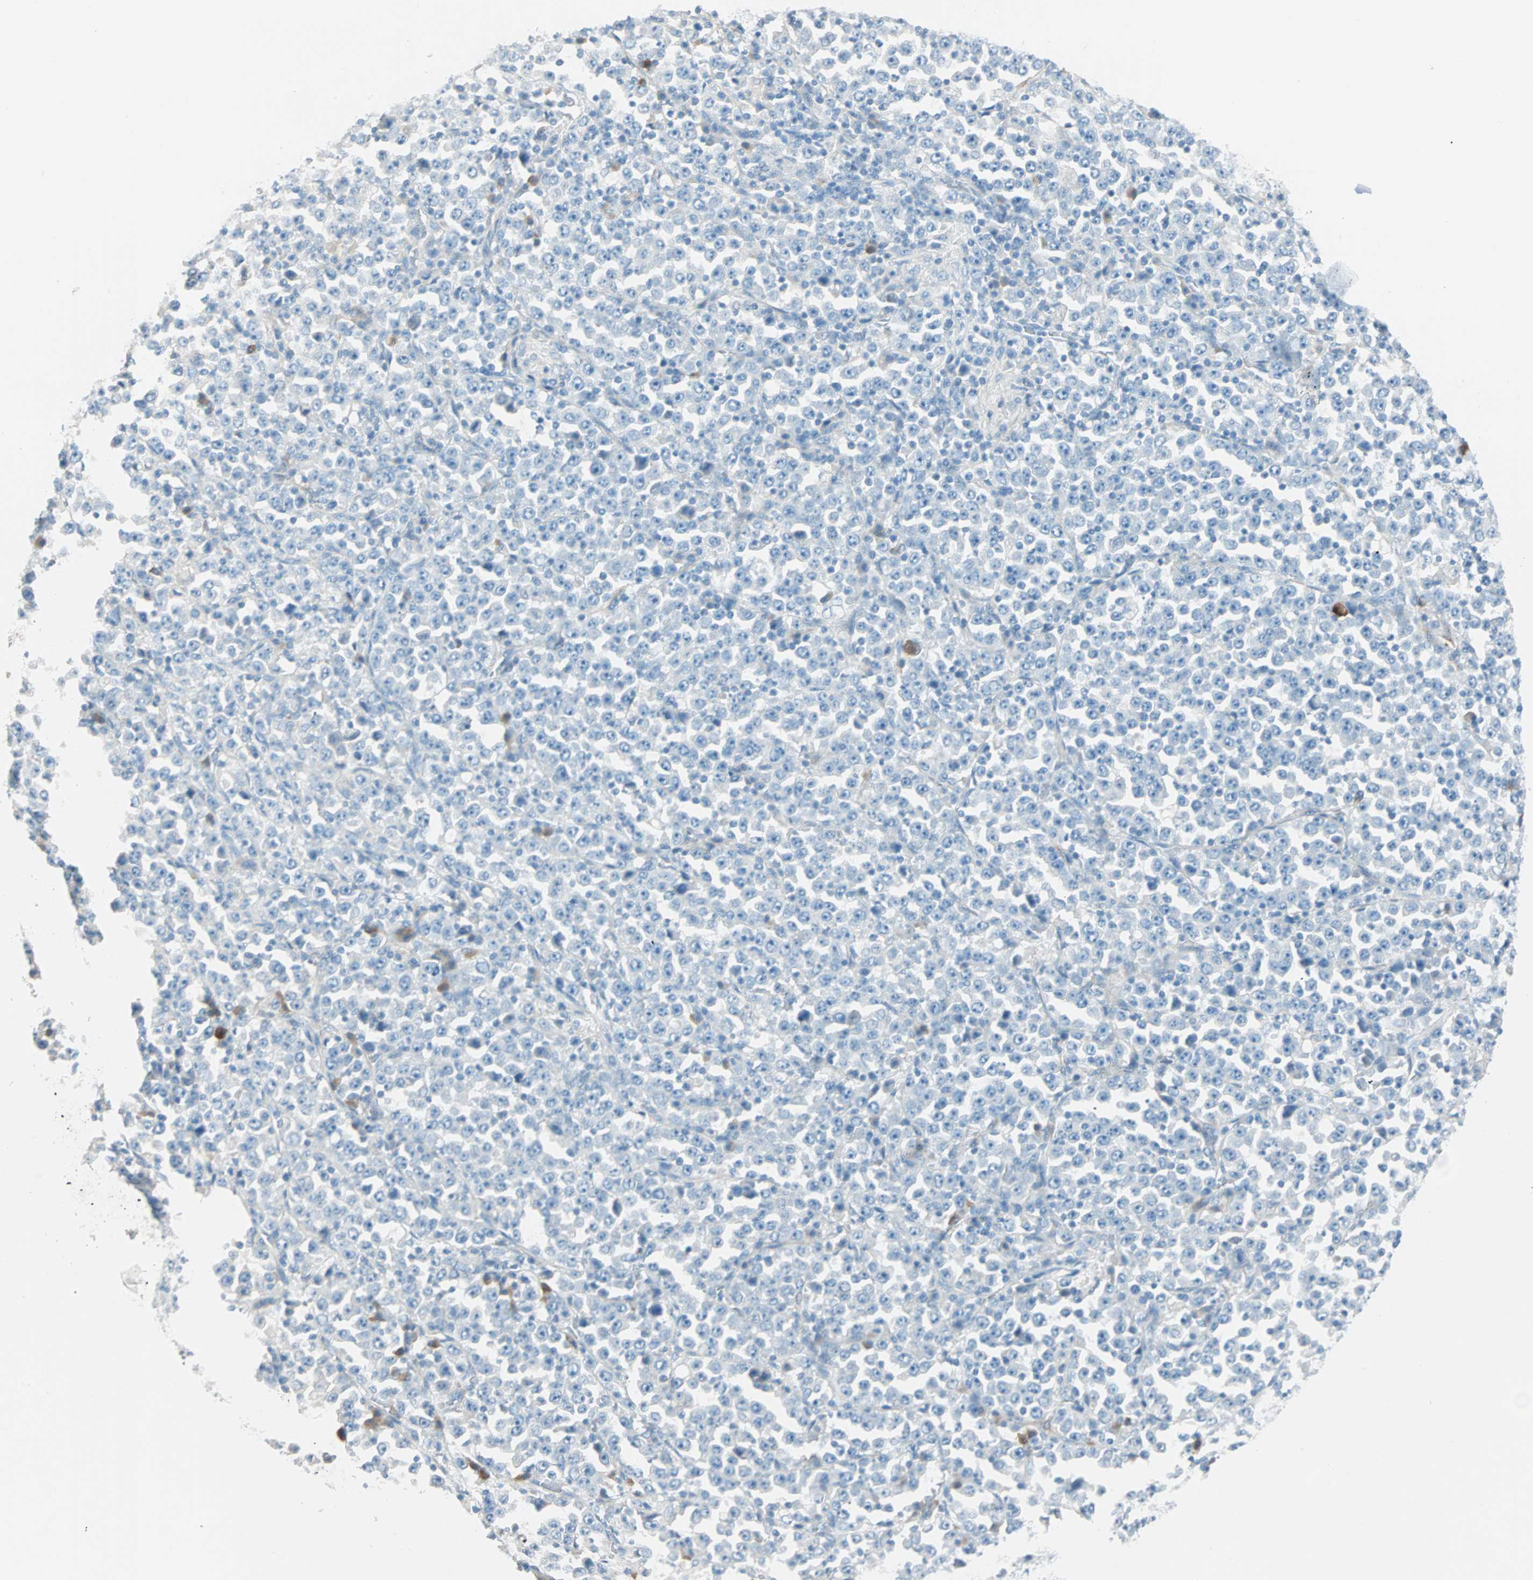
{"staining": {"intensity": "negative", "quantity": "none", "location": "none"}, "tissue": "stomach cancer", "cell_type": "Tumor cells", "image_type": "cancer", "snomed": [{"axis": "morphology", "description": "Normal tissue, NOS"}, {"axis": "morphology", "description": "Adenocarcinoma, NOS"}, {"axis": "topography", "description": "Stomach, upper"}, {"axis": "topography", "description": "Stomach"}], "caption": "Immunohistochemical staining of stomach cancer (adenocarcinoma) displays no significant expression in tumor cells. The staining is performed using DAB brown chromogen with nuclei counter-stained in using hematoxylin.", "gene": "ATF6", "patient": {"sex": "male", "age": 59}}